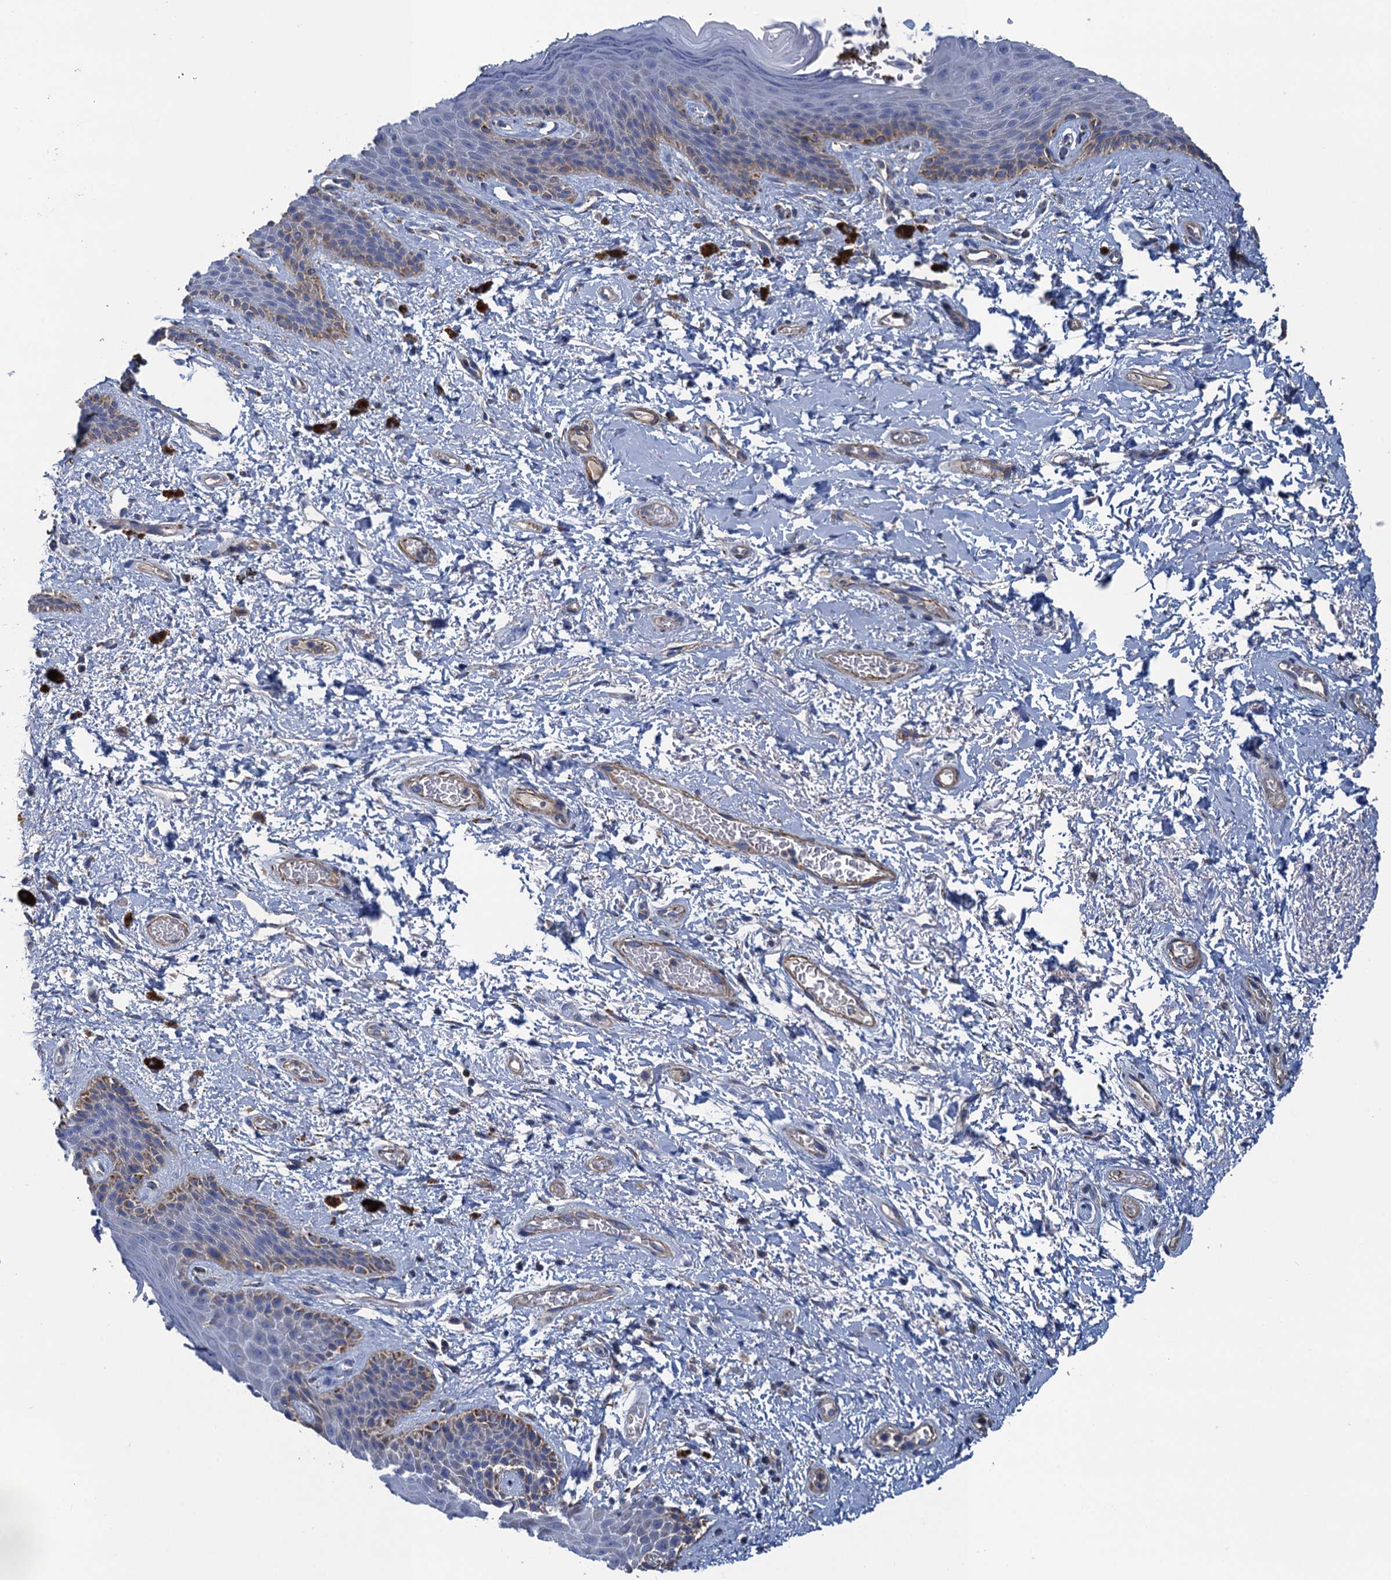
{"staining": {"intensity": "moderate", "quantity": "<25%", "location": "cytoplasmic/membranous"}, "tissue": "skin", "cell_type": "Epidermal cells", "image_type": "normal", "snomed": [{"axis": "morphology", "description": "Normal tissue, NOS"}, {"axis": "topography", "description": "Anal"}], "caption": "IHC staining of benign skin, which displays low levels of moderate cytoplasmic/membranous staining in about <25% of epidermal cells indicating moderate cytoplasmic/membranous protein staining. The staining was performed using DAB (brown) for protein detection and nuclei were counterstained in hematoxylin (blue).", "gene": "ENSG00000260643", "patient": {"sex": "female", "age": 46}}